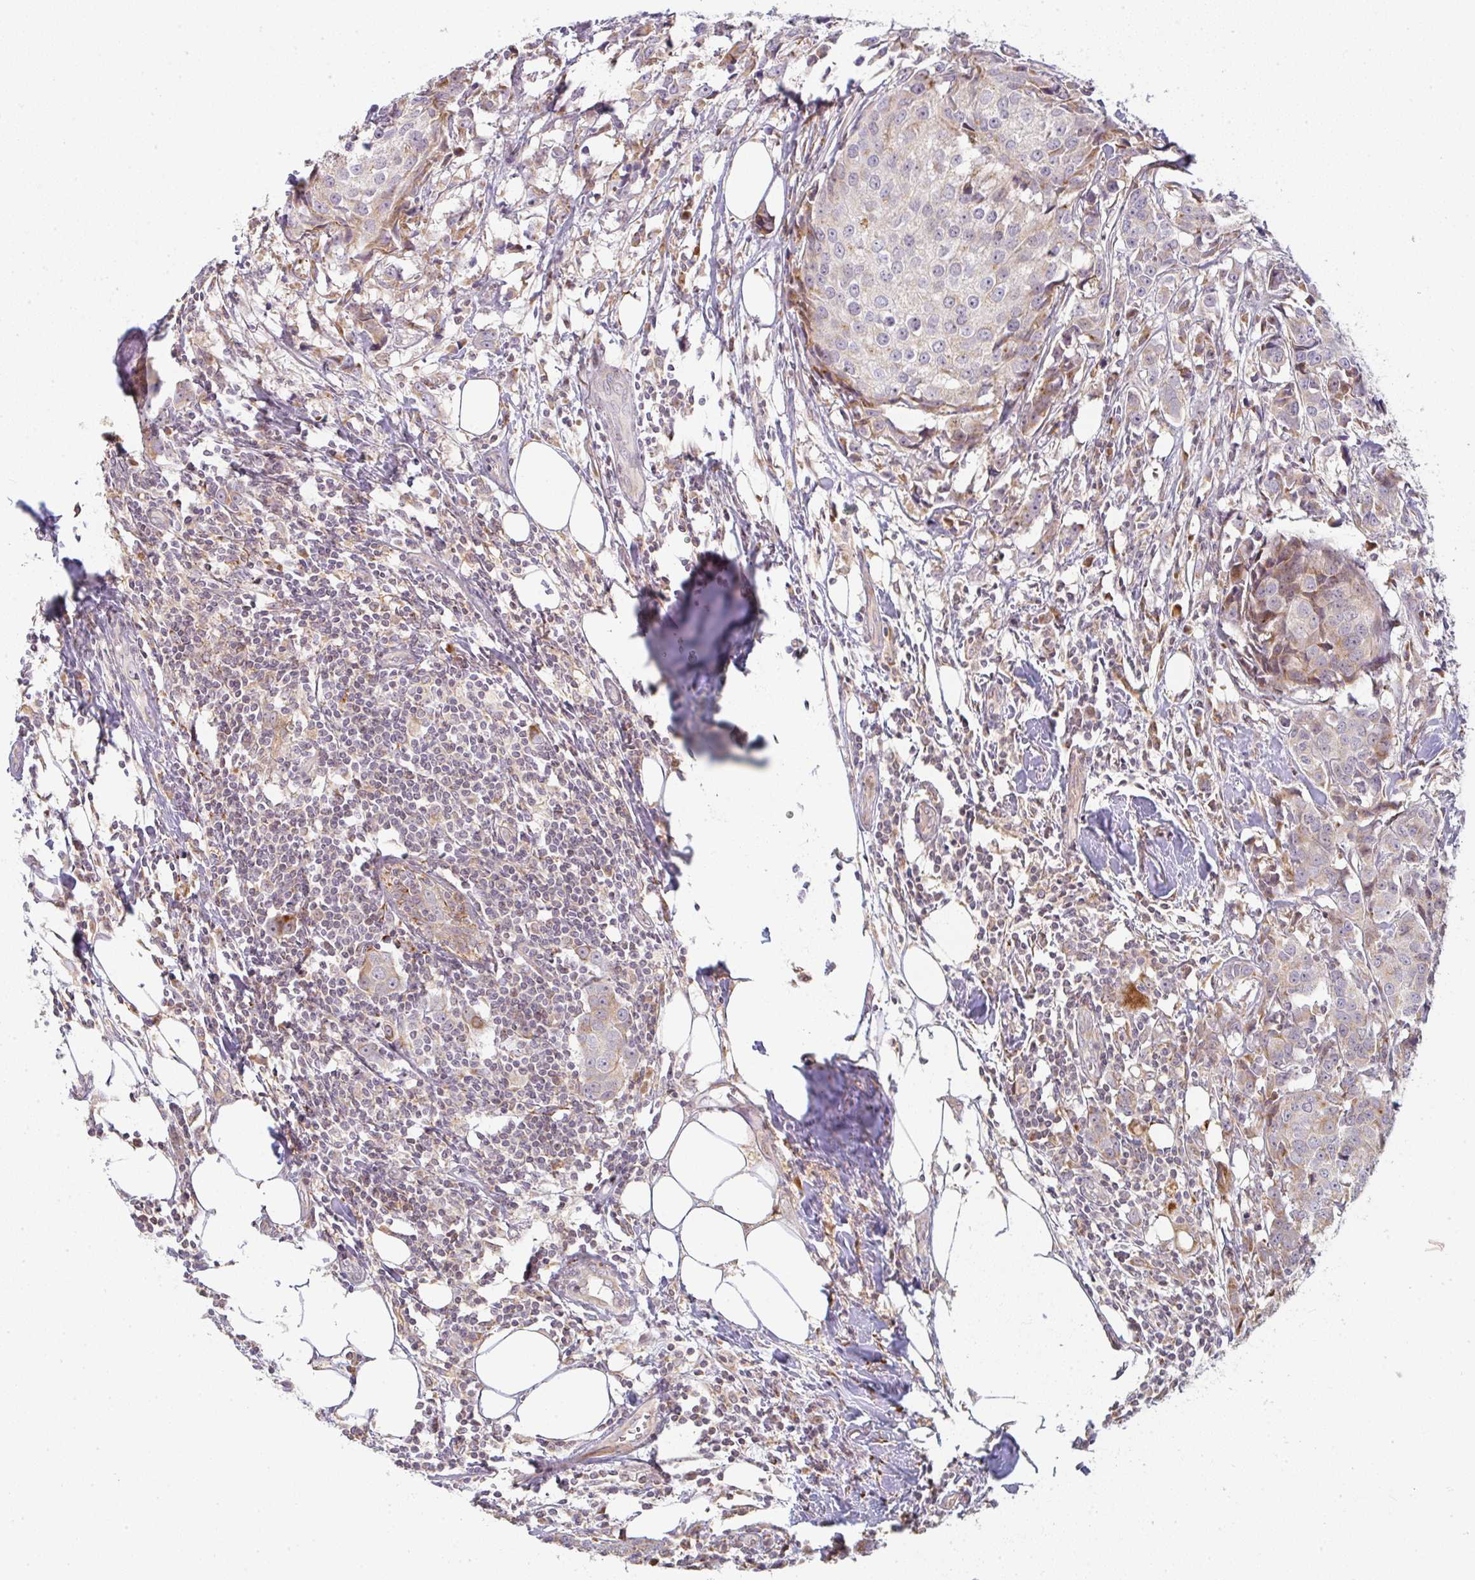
{"staining": {"intensity": "moderate", "quantity": "25%-75%", "location": "cytoplasmic/membranous"}, "tissue": "breast cancer", "cell_type": "Tumor cells", "image_type": "cancer", "snomed": [{"axis": "morphology", "description": "Duct carcinoma"}, {"axis": "topography", "description": "Breast"}], "caption": "Immunohistochemistry micrograph of neoplastic tissue: human breast infiltrating ductal carcinoma stained using immunohistochemistry displays medium levels of moderate protein expression localized specifically in the cytoplasmic/membranous of tumor cells, appearing as a cytoplasmic/membranous brown color.", "gene": "MOB1A", "patient": {"sex": "female", "age": 80}}